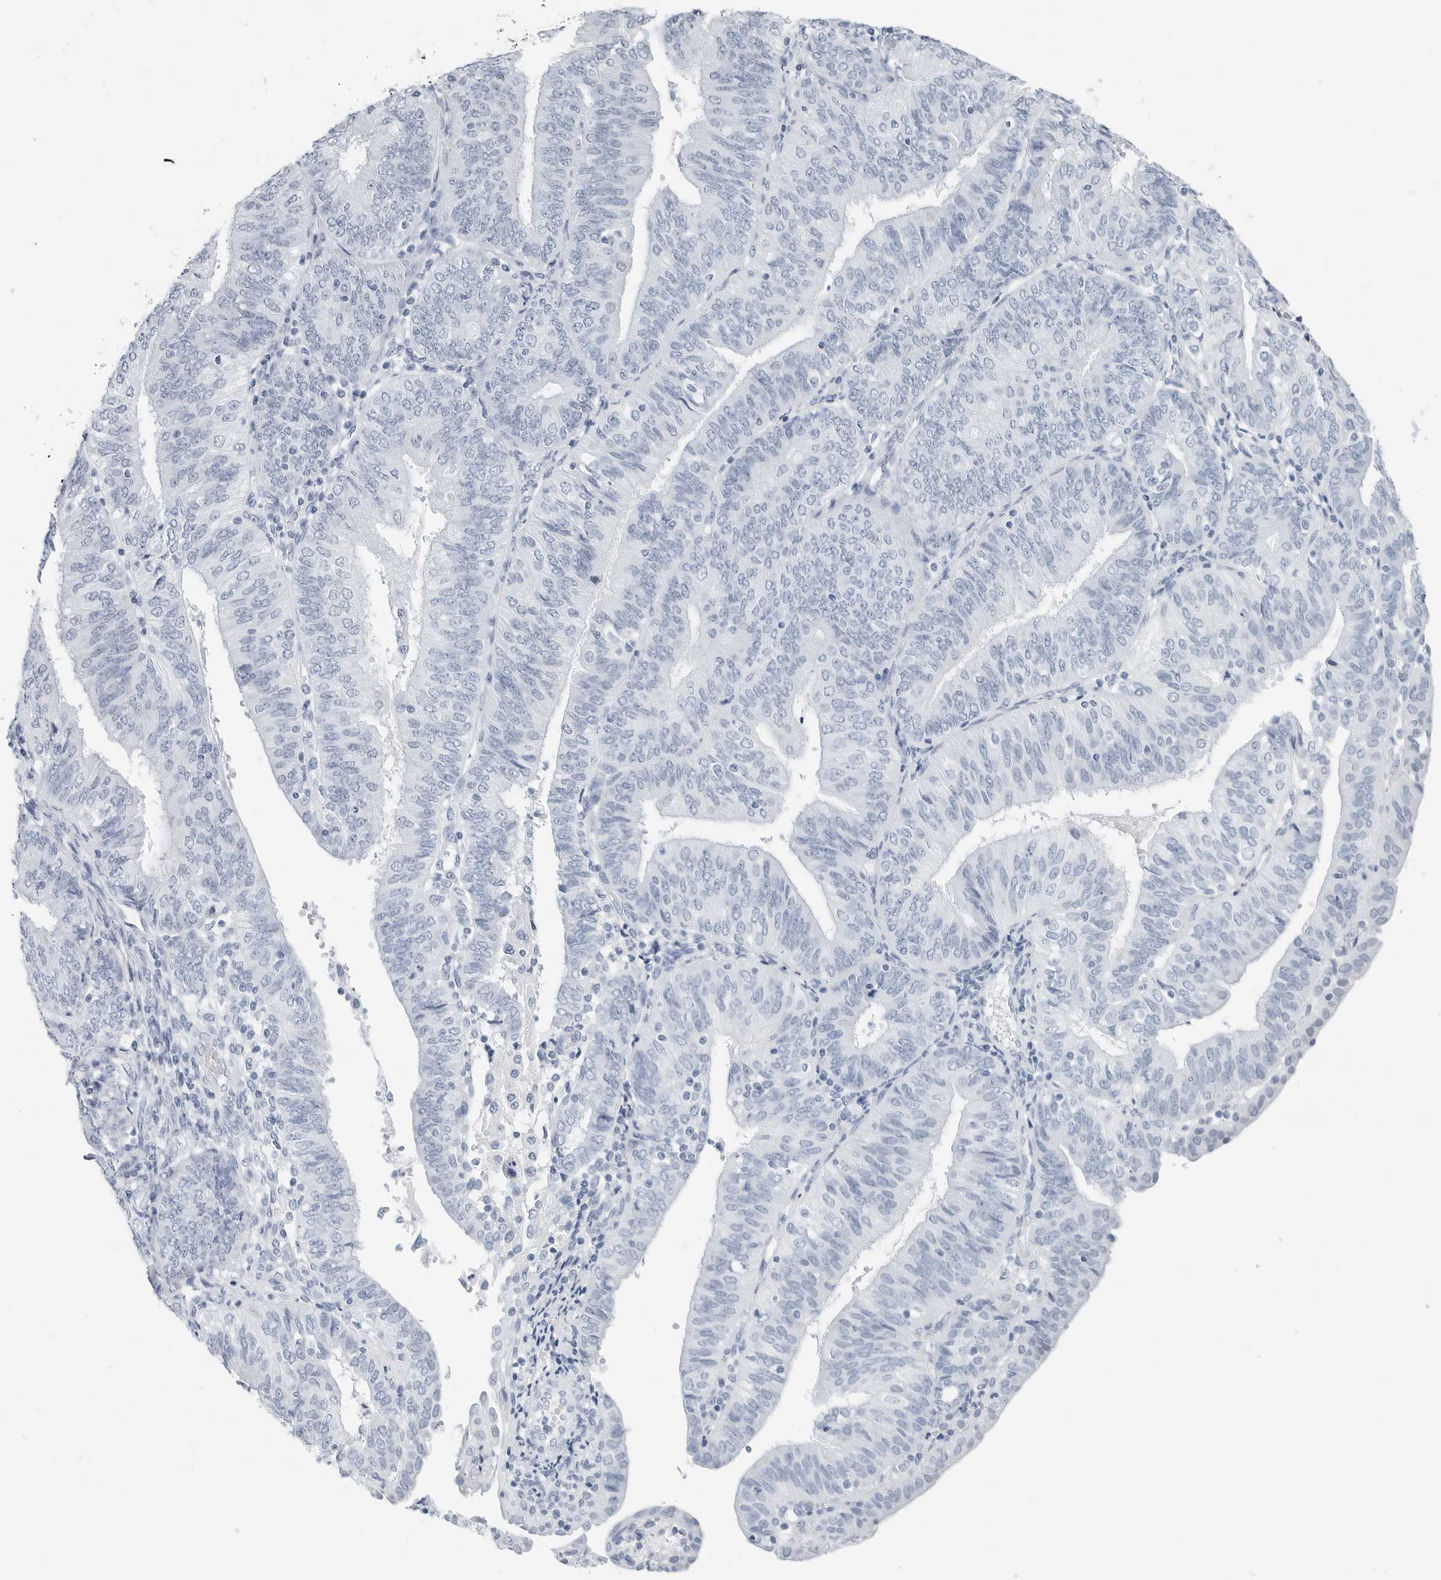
{"staining": {"intensity": "negative", "quantity": "none", "location": "none"}, "tissue": "endometrial cancer", "cell_type": "Tumor cells", "image_type": "cancer", "snomed": [{"axis": "morphology", "description": "Adenocarcinoma, NOS"}, {"axis": "topography", "description": "Endometrium"}], "caption": "Tumor cells are negative for brown protein staining in endometrial adenocarcinoma.", "gene": "SLPI", "patient": {"sex": "female", "age": 58}}